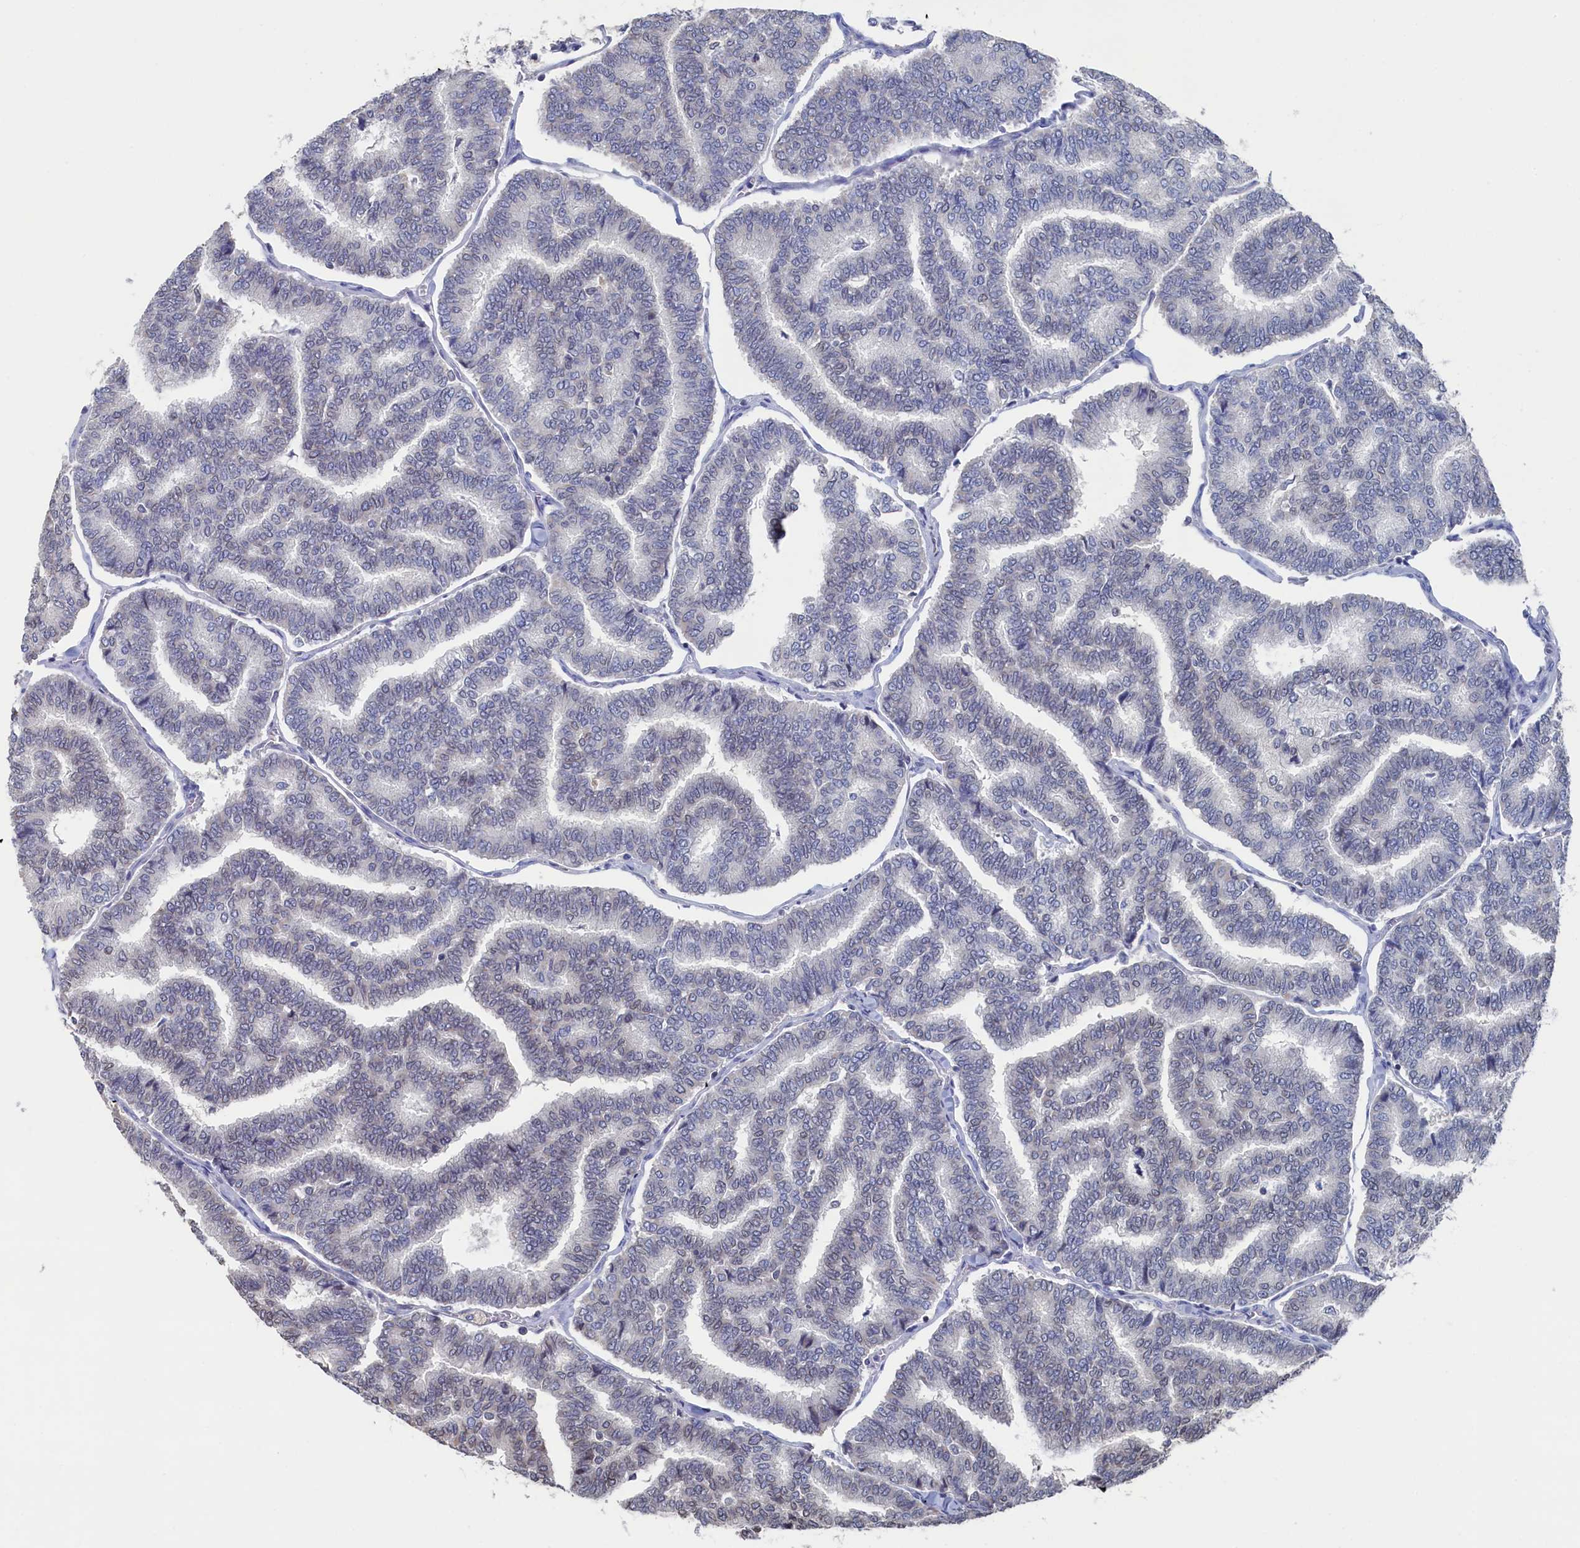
{"staining": {"intensity": "negative", "quantity": "none", "location": "none"}, "tissue": "thyroid cancer", "cell_type": "Tumor cells", "image_type": "cancer", "snomed": [{"axis": "morphology", "description": "Papillary adenocarcinoma, NOS"}, {"axis": "topography", "description": "Thyroid gland"}], "caption": "Thyroid papillary adenocarcinoma was stained to show a protein in brown. There is no significant staining in tumor cells.", "gene": "C11orf54", "patient": {"sex": "female", "age": 35}}